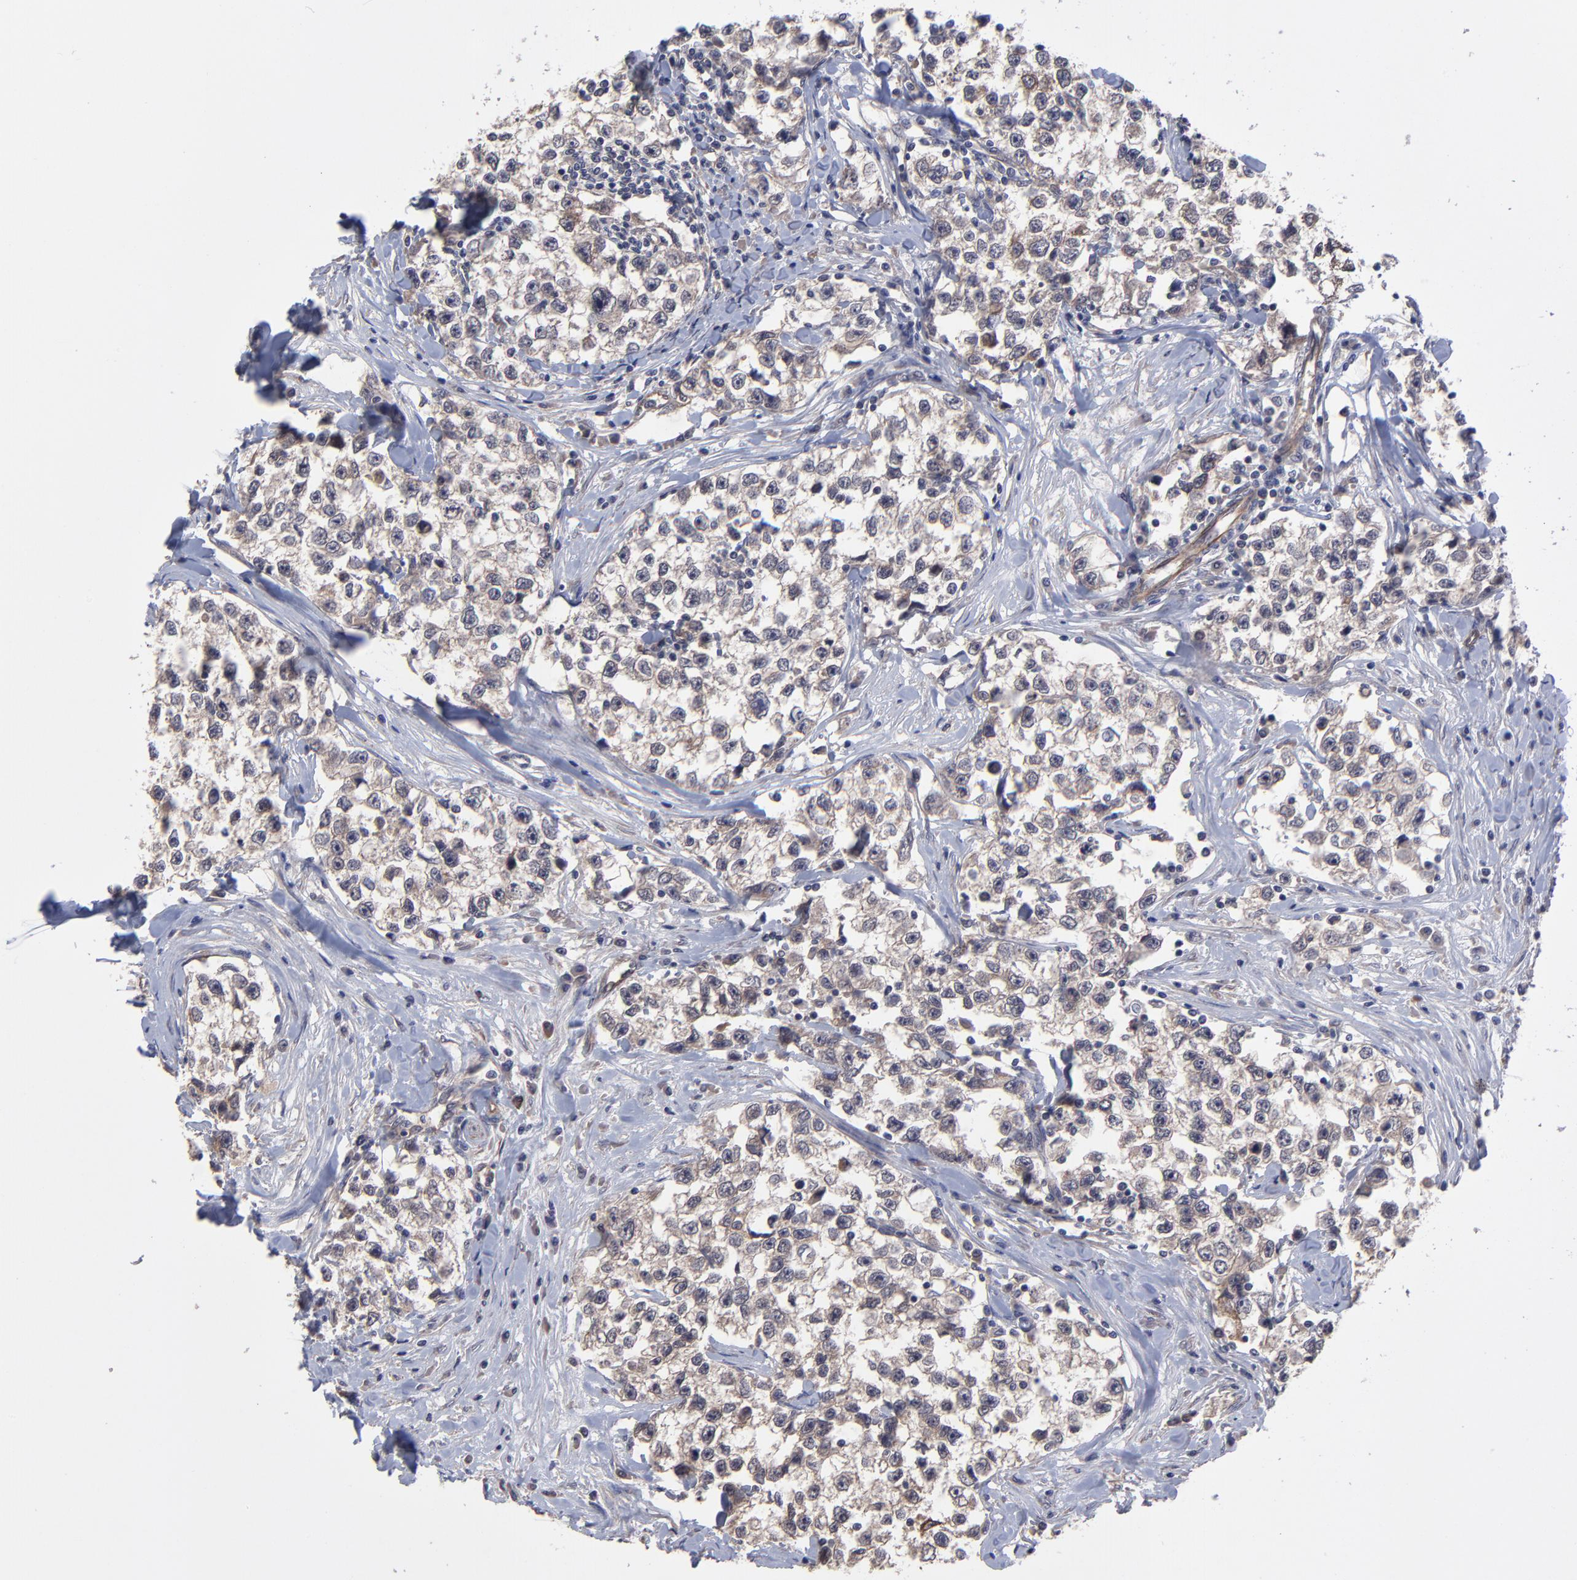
{"staining": {"intensity": "weak", "quantity": "<25%", "location": "cytoplasmic/membranous"}, "tissue": "testis cancer", "cell_type": "Tumor cells", "image_type": "cancer", "snomed": [{"axis": "morphology", "description": "Seminoma, NOS"}, {"axis": "morphology", "description": "Carcinoma, Embryonal, NOS"}, {"axis": "topography", "description": "Testis"}], "caption": "A micrograph of testis cancer stained for a protein exhibits no brown staining in tumor cells. (IHC, brightfield microscopy, high magnification).", "gene": "ZNF780B", "patient": {"sex": "male", "age": 30}}